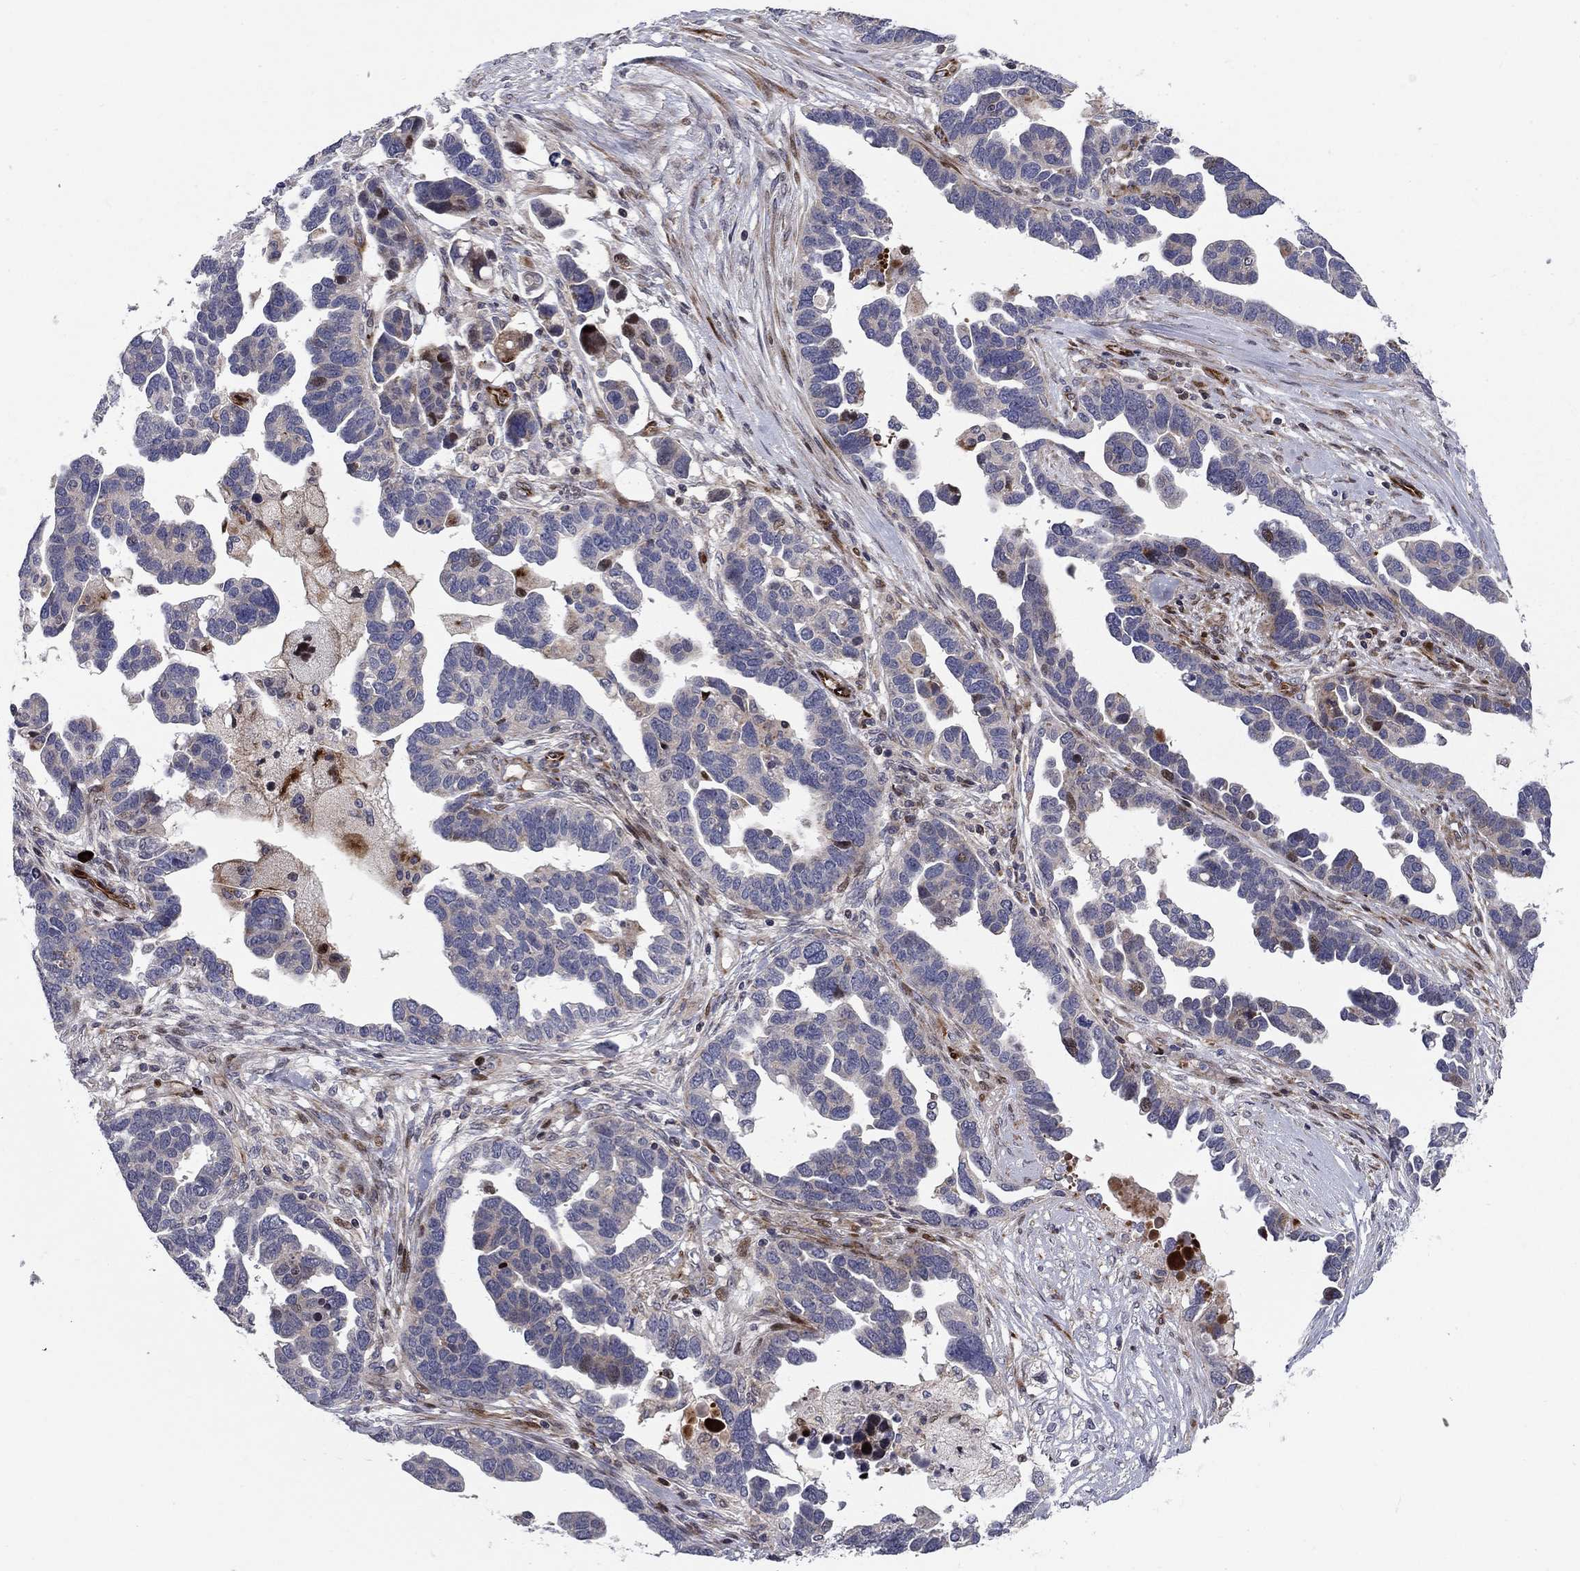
{"staining": {"intensity": "negative", "quantity": "none", "location": "none"}, "tissue": "ovarian cancer", "cell_type": "Tumor cells", "image_type": "cancer", "snomed": [{"axis": "morphology", "description": "Cystadenocarcinoma, serous, NOS"}, {"axis": "topography", "description": "Ovary"}], "caption": "Ovarian cancer was stained to show a protein in brown. There is no significant positivity in tumor cells. (DAB immunohistochemistry (IHC) visualized using brightfield microscopy, high magnification).", "gene": "MIOS", "patient": {"sex": "female", "age": 54}}